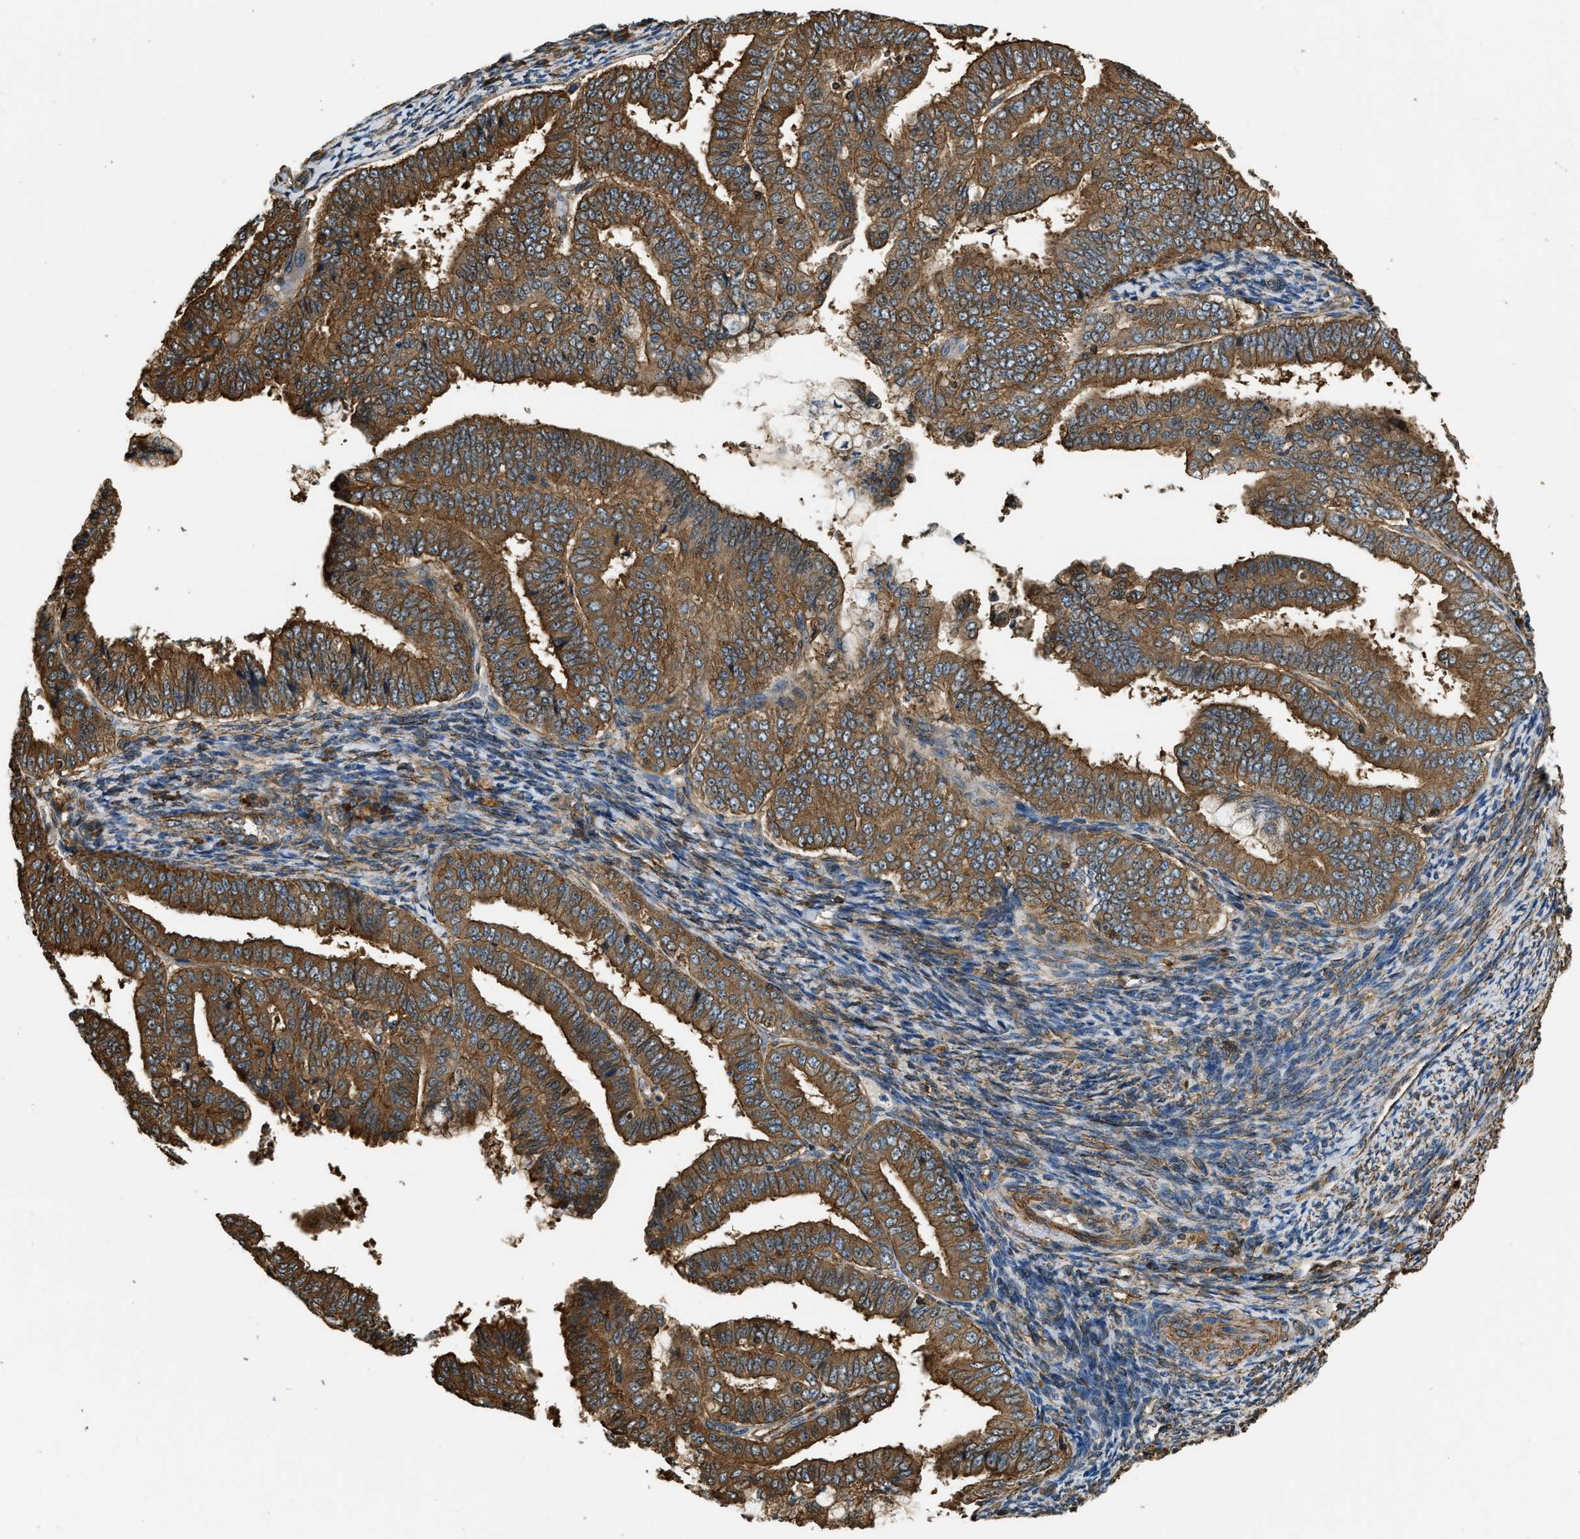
{"staining": {"intensity": "moderate", "quantity": ">75%", "location": "cytoplasmic/membranous"}, "tissue": "endometrial cancer", "cell_type": "Tumor cells", "image_type": "cancer", "snomed": [{"axis": "morphology", "description": "Adenocarcinoma, NOS"}, {"axis": "topography", "description": "Endometrium"}], "caption": "Human endometrial adenocarcinoma stained for a protein (brown) displays moderate cytoplasmic/membranous positive positivity in approximately >75% of tumor cells.", "gene": "YARS1", "patient": {"sex": "female", "age": 63}}